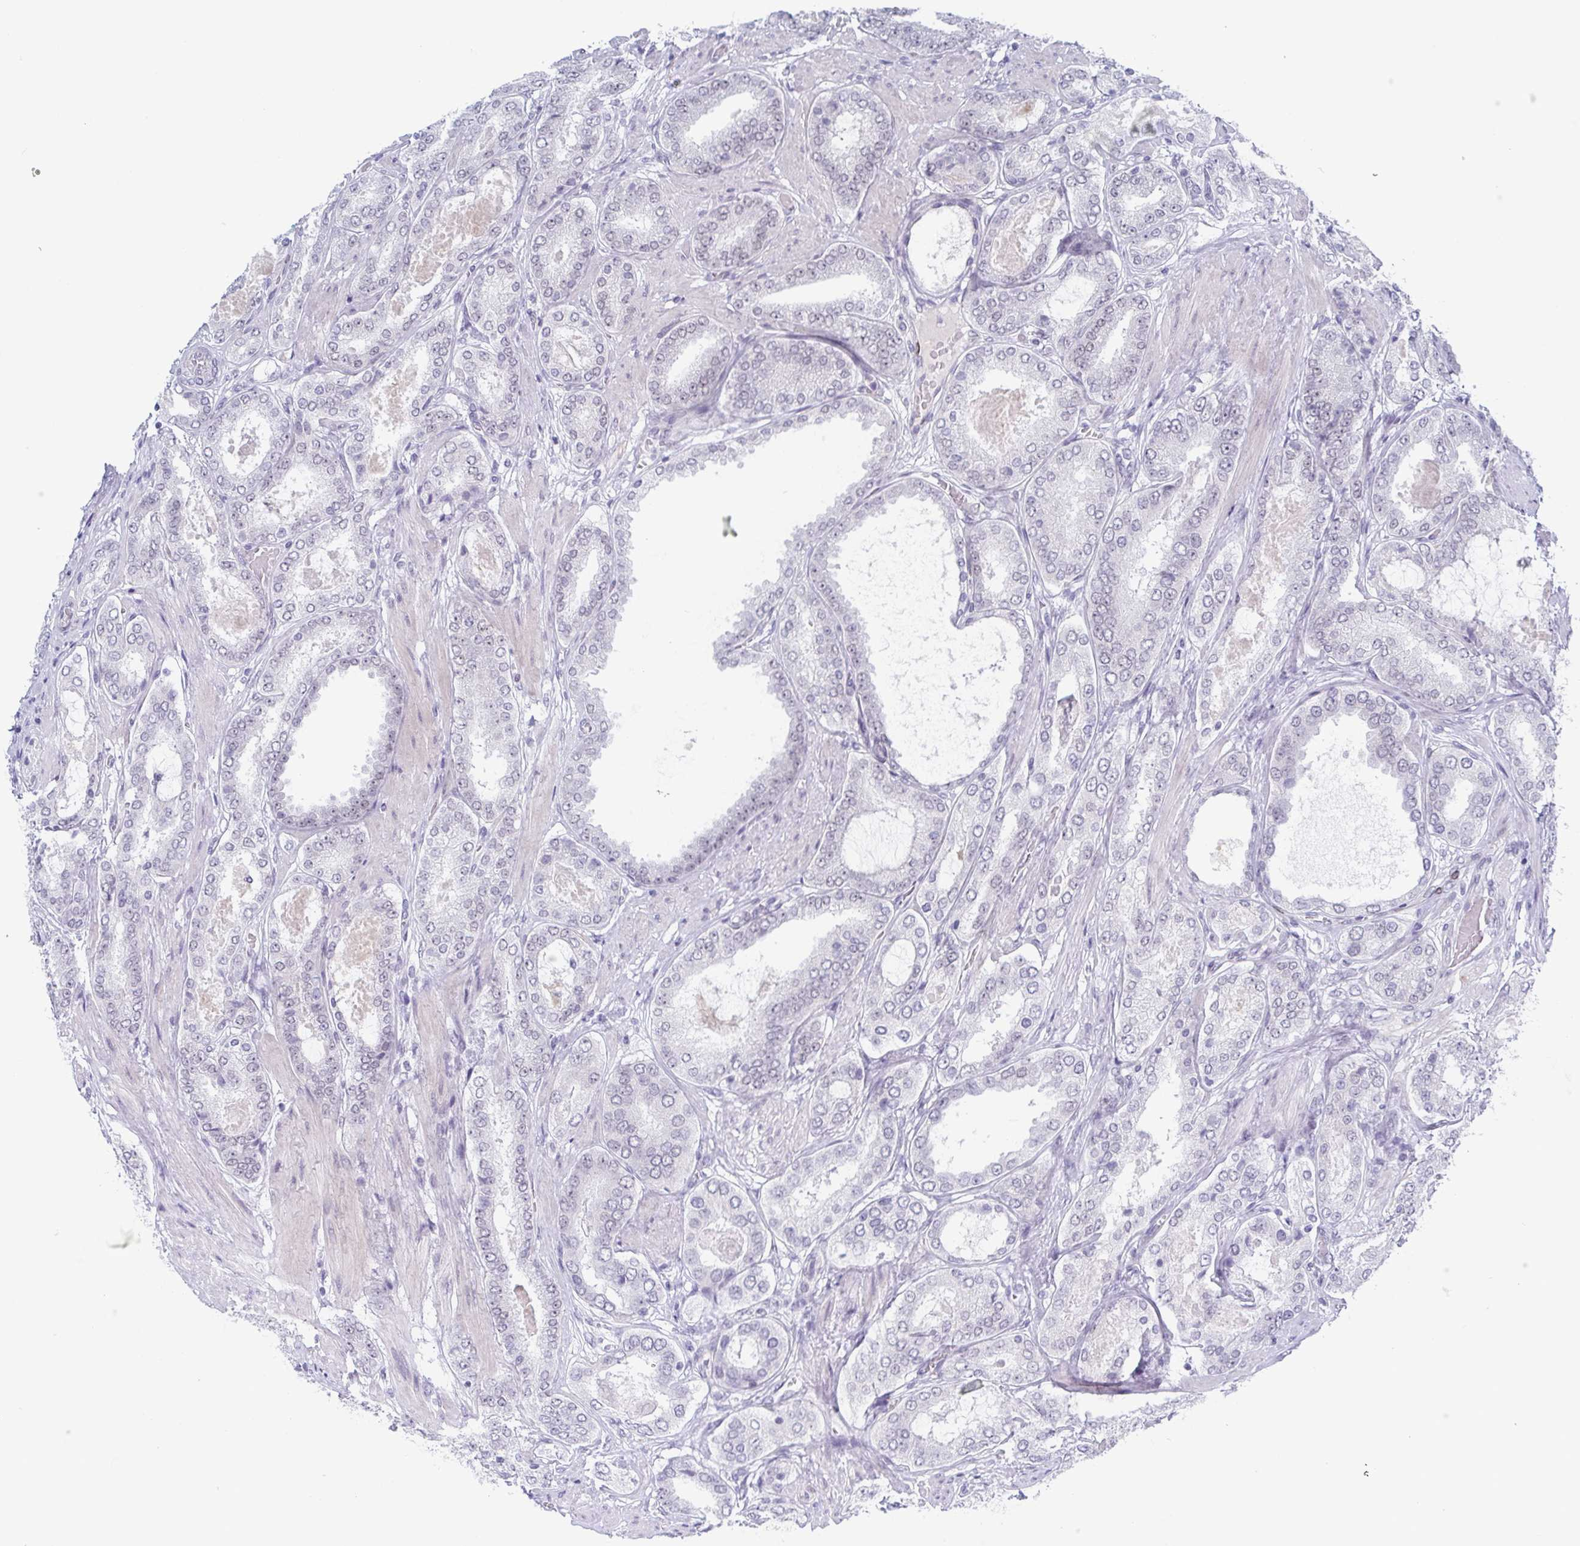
{"staining": {"intensity": "negative", "quantity": "none", "location": "none"}, "tissue": "prostate cancer", "cell_type": "Tumor cells", "image_type": "cancer", "snomed": [{"axis": "morphology", "description": "Adenocarcinoma, High grade"}, {"axis": "topography", "description": "Prostate"}], "caption": "High-grade adenocarcinoma (prostate) was stained to show a protein in brown. There is no significant positivity in tumor cells. (DAB immunohistochemistry (IHC) visualized using brightfield microscopy, high magnification).", "gene": "ZFP64", "patient": {"sex": "male", "age": 63}}